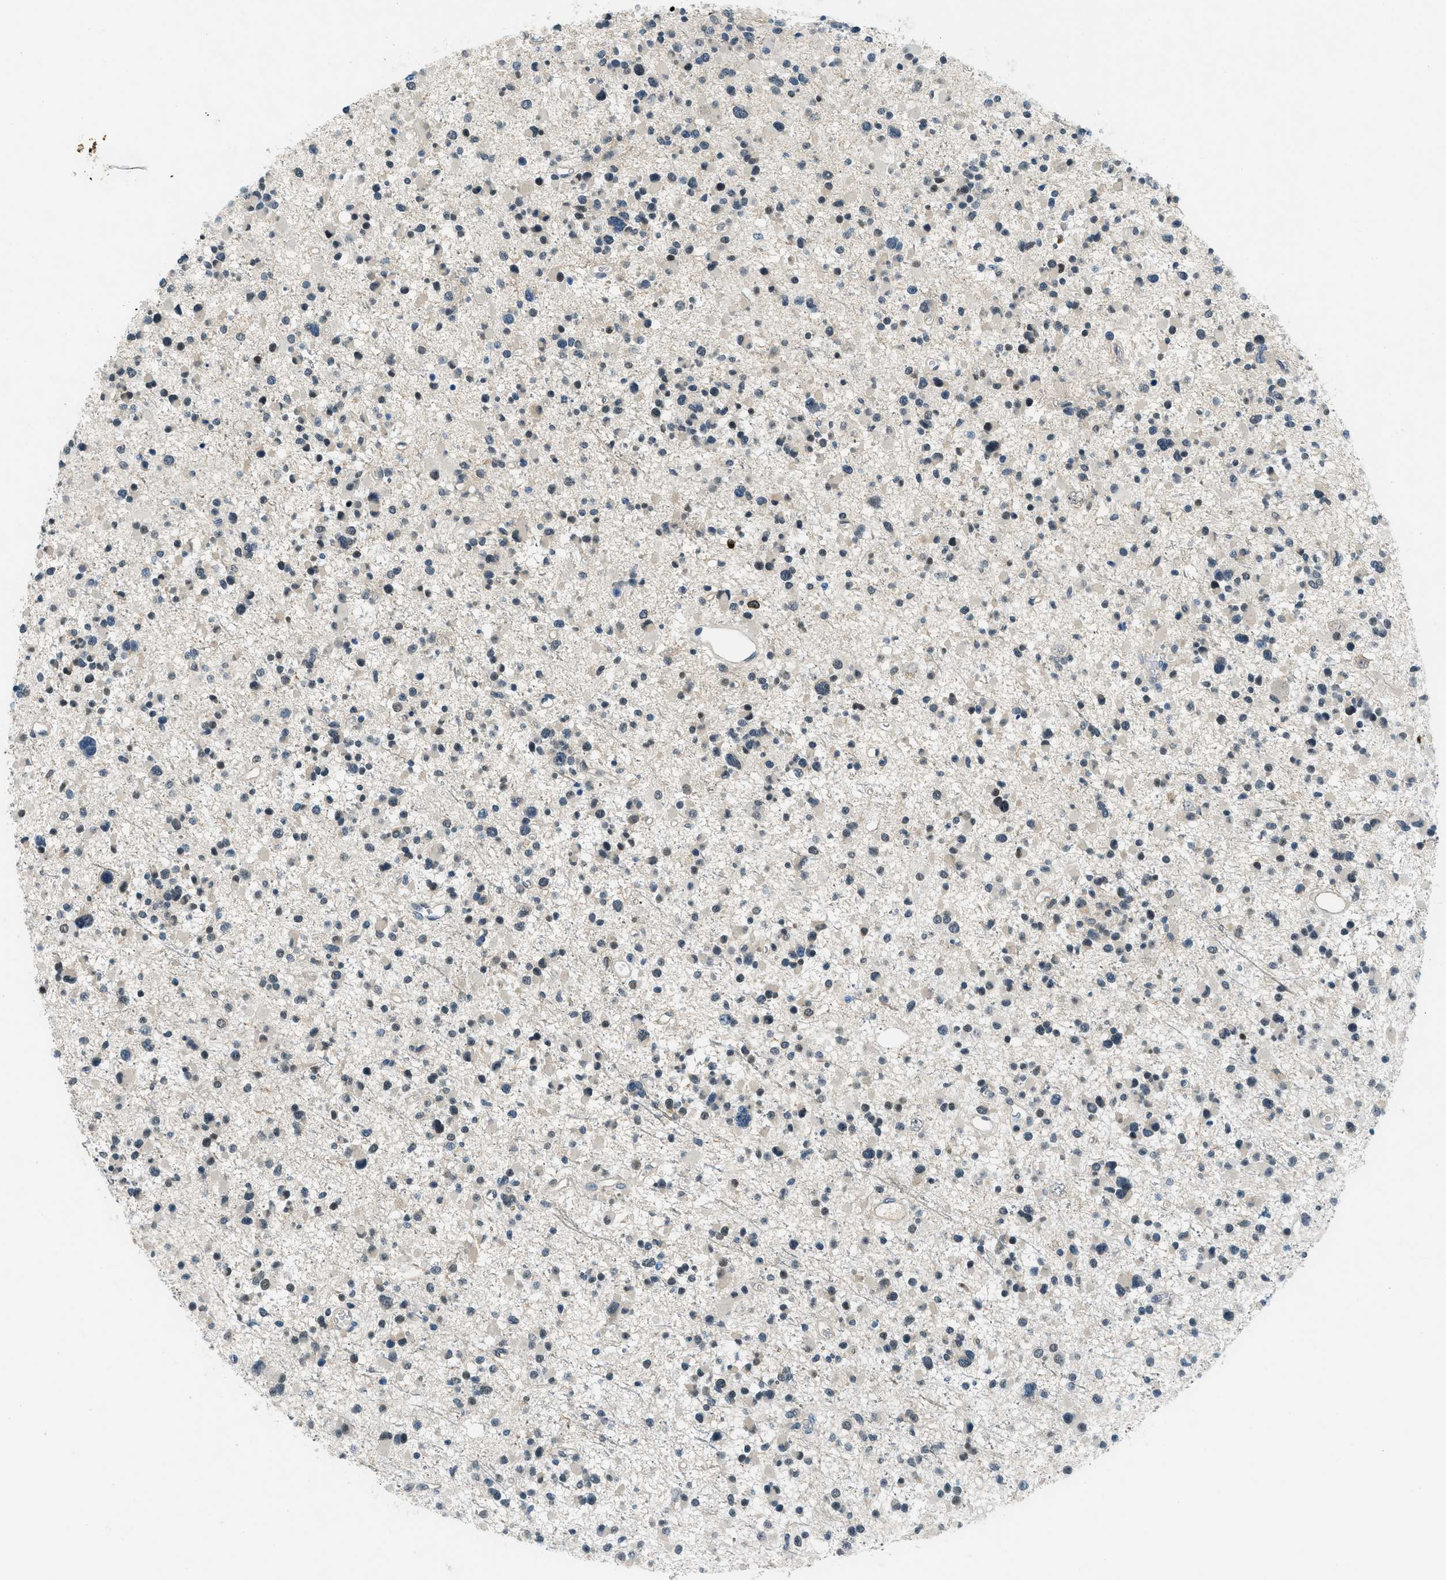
{"staining": {"intensity": "strong", "quantity": "<25%", "location": "nuclear"}, "tissue": "glioma", "cell_type": "Tumor cells", "image_type": "cancer", "snomed": [{"axis": "morphology", "description": "Glioma, malignant, Low grade"}, {"axis": "topography", "description": "Brain"}], "caption": "High-power microscopy captured an immunohistochemistry photomicrograph of low-grade glioma (malignant), revealing strong nuclear positivity in about <25% of tumor cells. The staining was performed using DAB to visualize the protein expression in brown, while the nuclei were stained in blue with hematoxylin (Magnification: 20x).", "gene": "OGFR", "patient": {"sex": "female", "age": 22}}